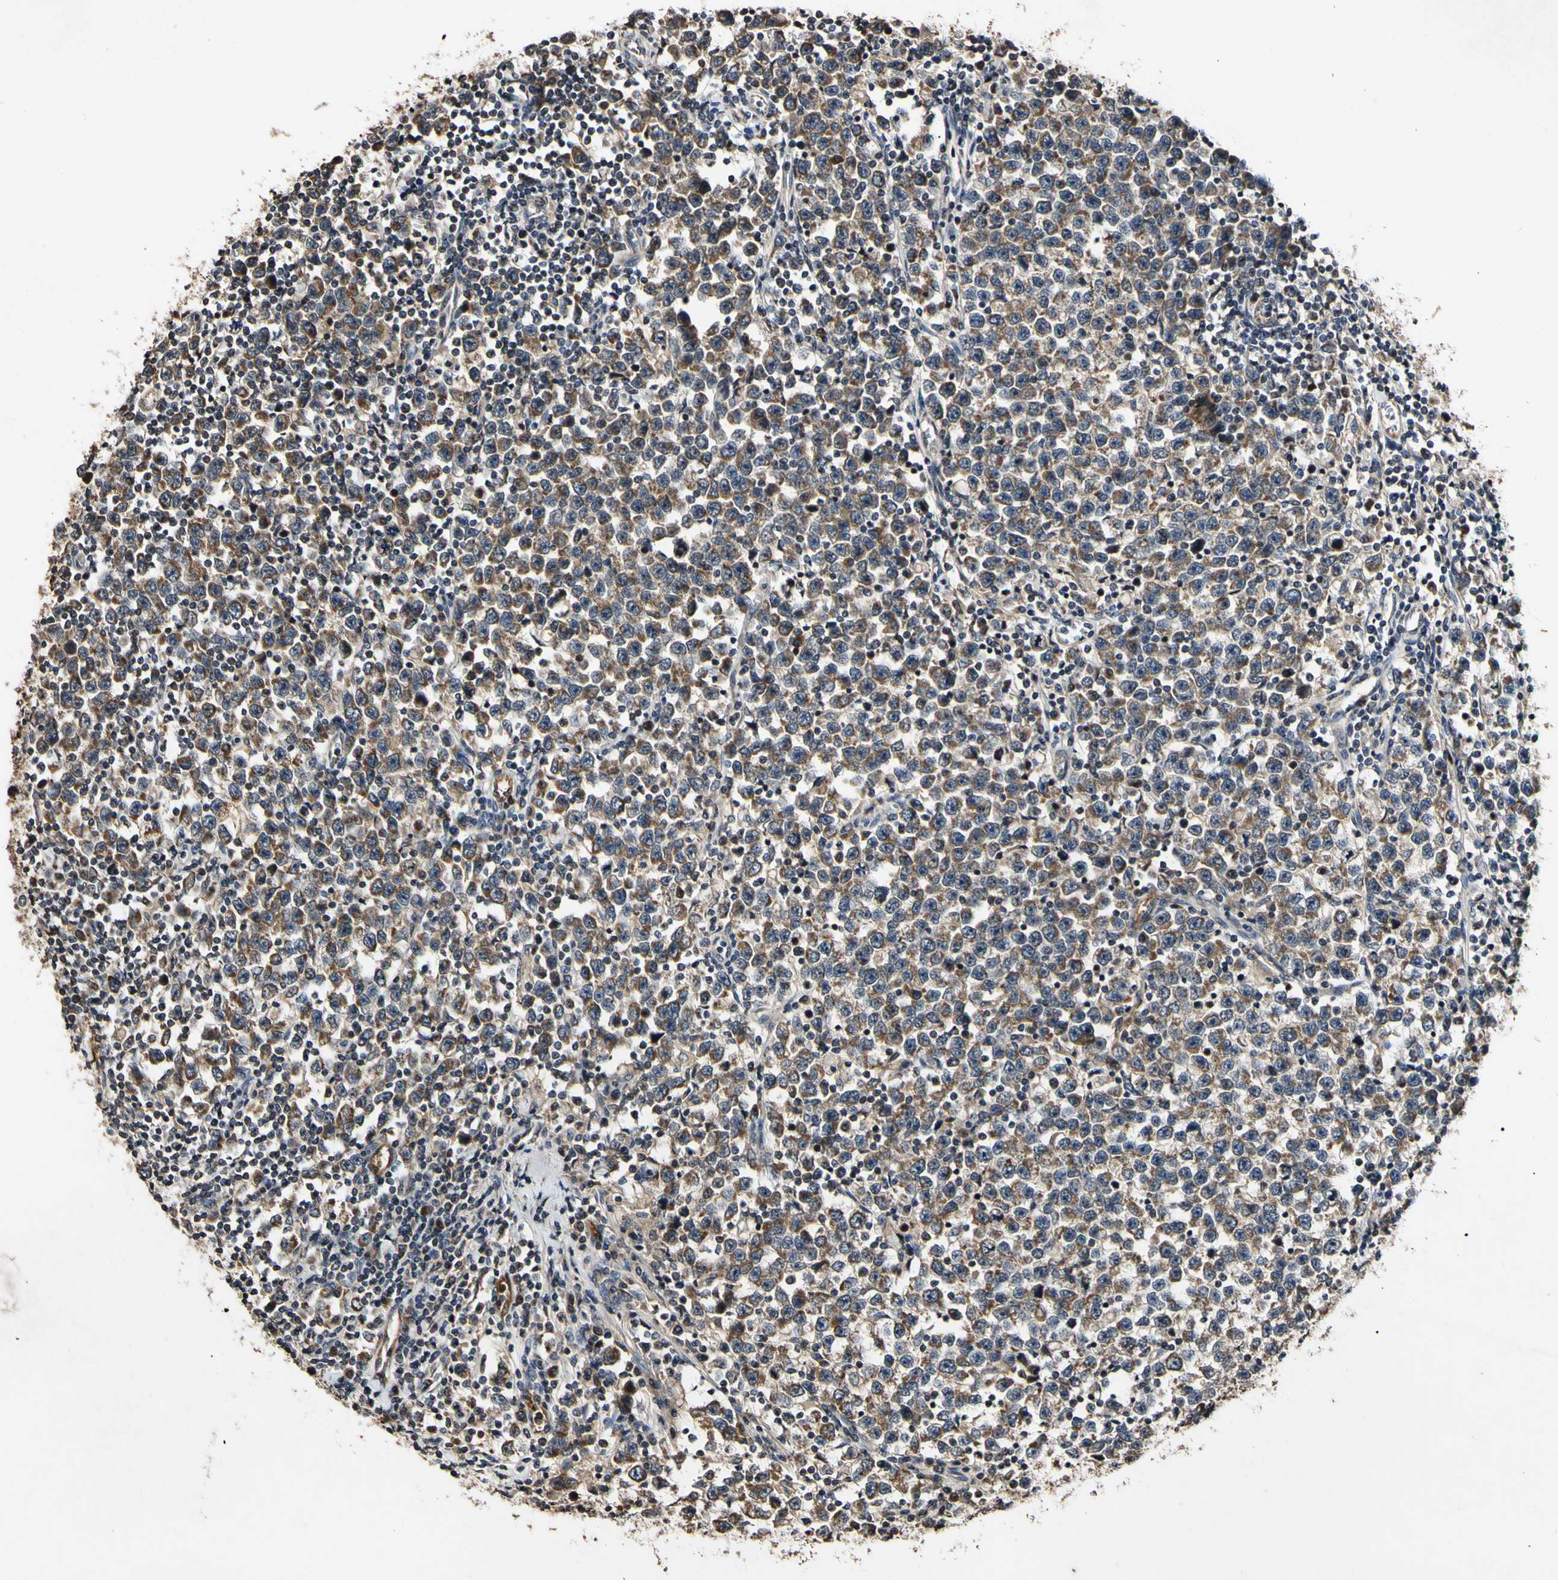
{"staining": {"intensity": "strong", "quantity": ">75%", "location": "cytoplasmic/membranous"}, "tissue": "testis cancer", "cell_type": "Tumor cells", "image_type": "cancer", "snomed": [{"axis": "morphology", "description": "Seminoma, NOS"}, {"axis": "topography", "description": "Testis"}], "caption": "Seminoma (testis) stained for a protein exhibits strong cytoplasmic/membranous positivity in tumor cells.", "gene": "PLAT", "patient": {"sex": "male", "age": 43}}